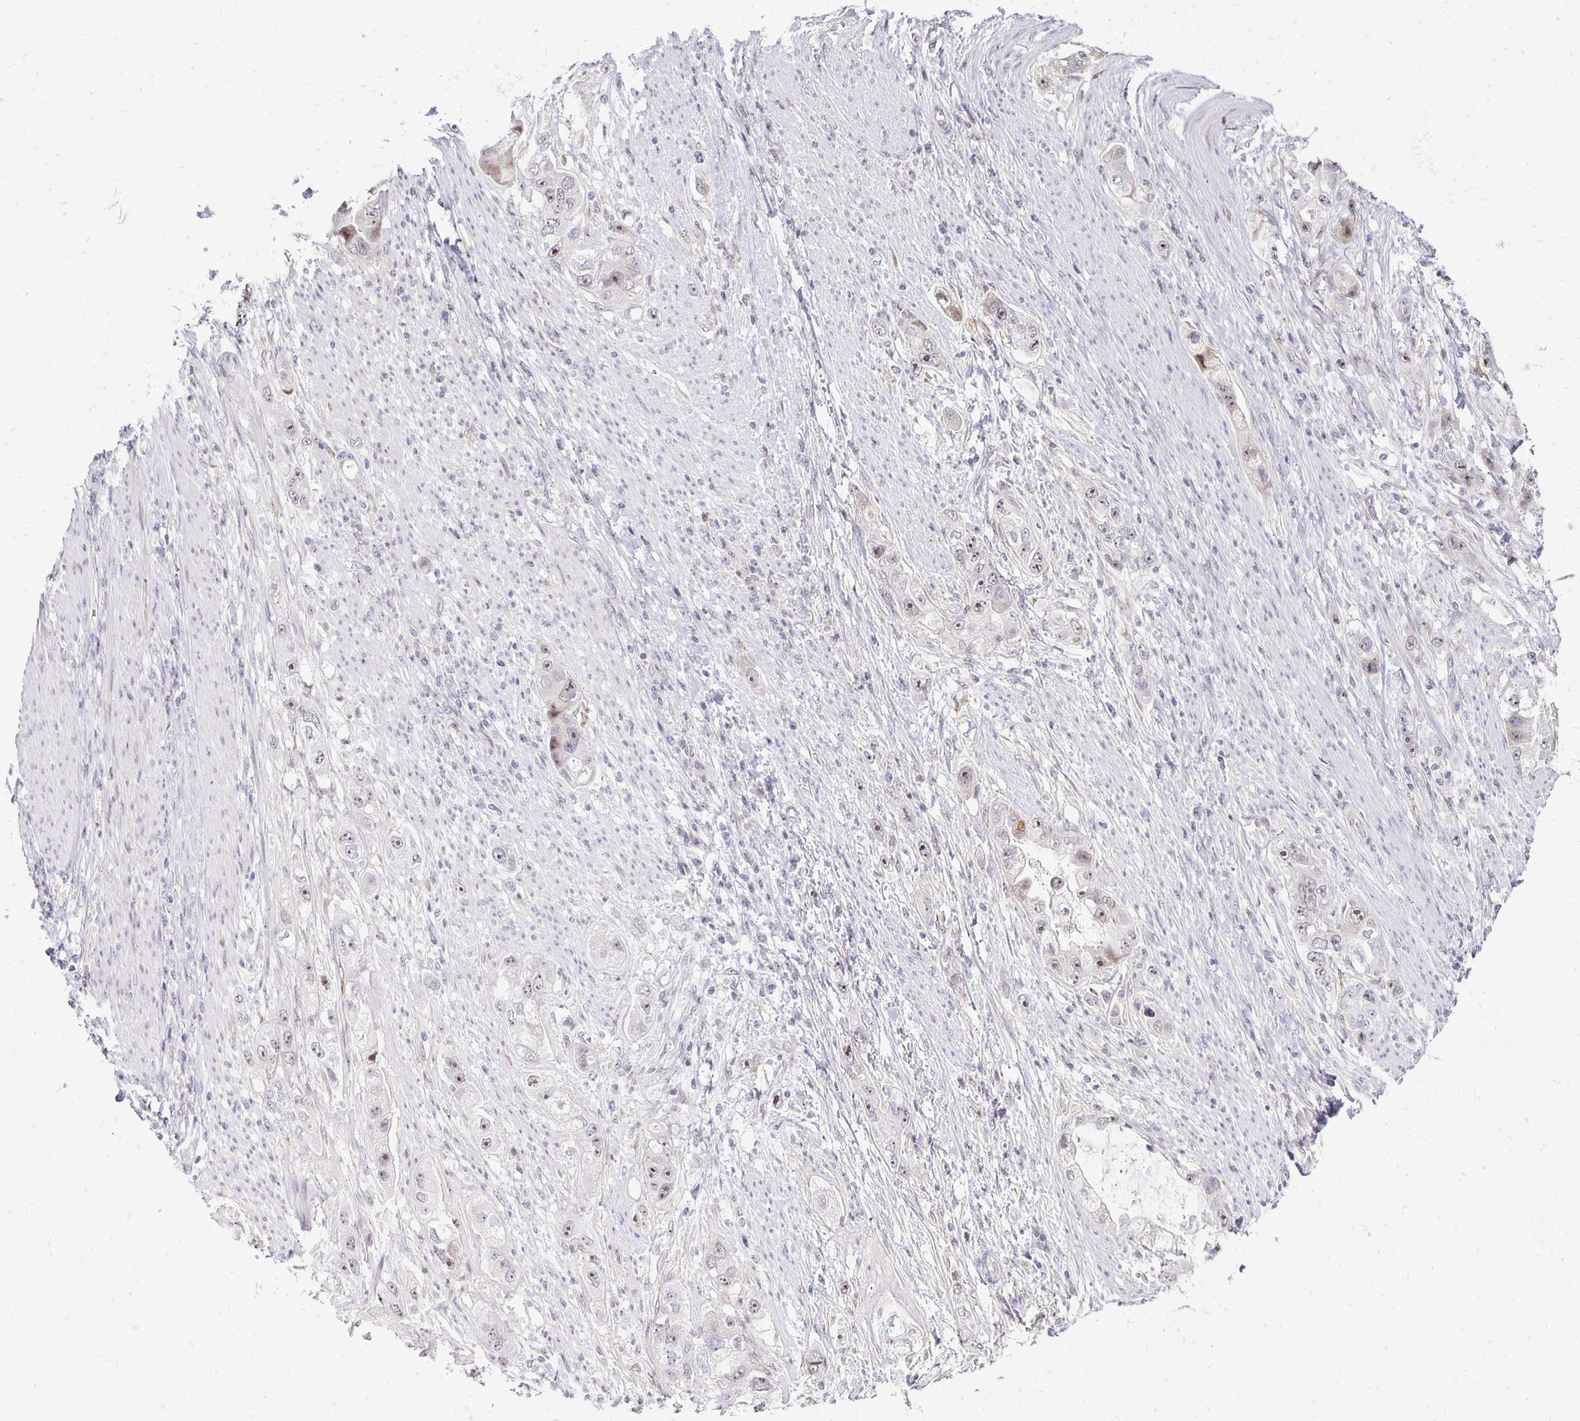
{"staining": {"intensity": "weak", "quantity": "<25%", "location": "nuclear"}, "tissue": "stomach cancer", "cell_type": "Tumor cells", "image_type": "cancer", "snomed": [{"axis": "morphology", "description": "Adenocarcinoma, NOS"}, {"axis": "topography", "description": "Stomach, lower"}], "caption": "Protein analysis of stomach adenocarcinoma reveals no significant staining in tumor cells. (Stains: DAB (3,3'-diaminobenzidine) IHC with hematoxylin counter stain, Microscopy: brightfield microscopy at high magnification).", "gene": "DAGLA", "patient": {"sex": "female", "age": 93}}